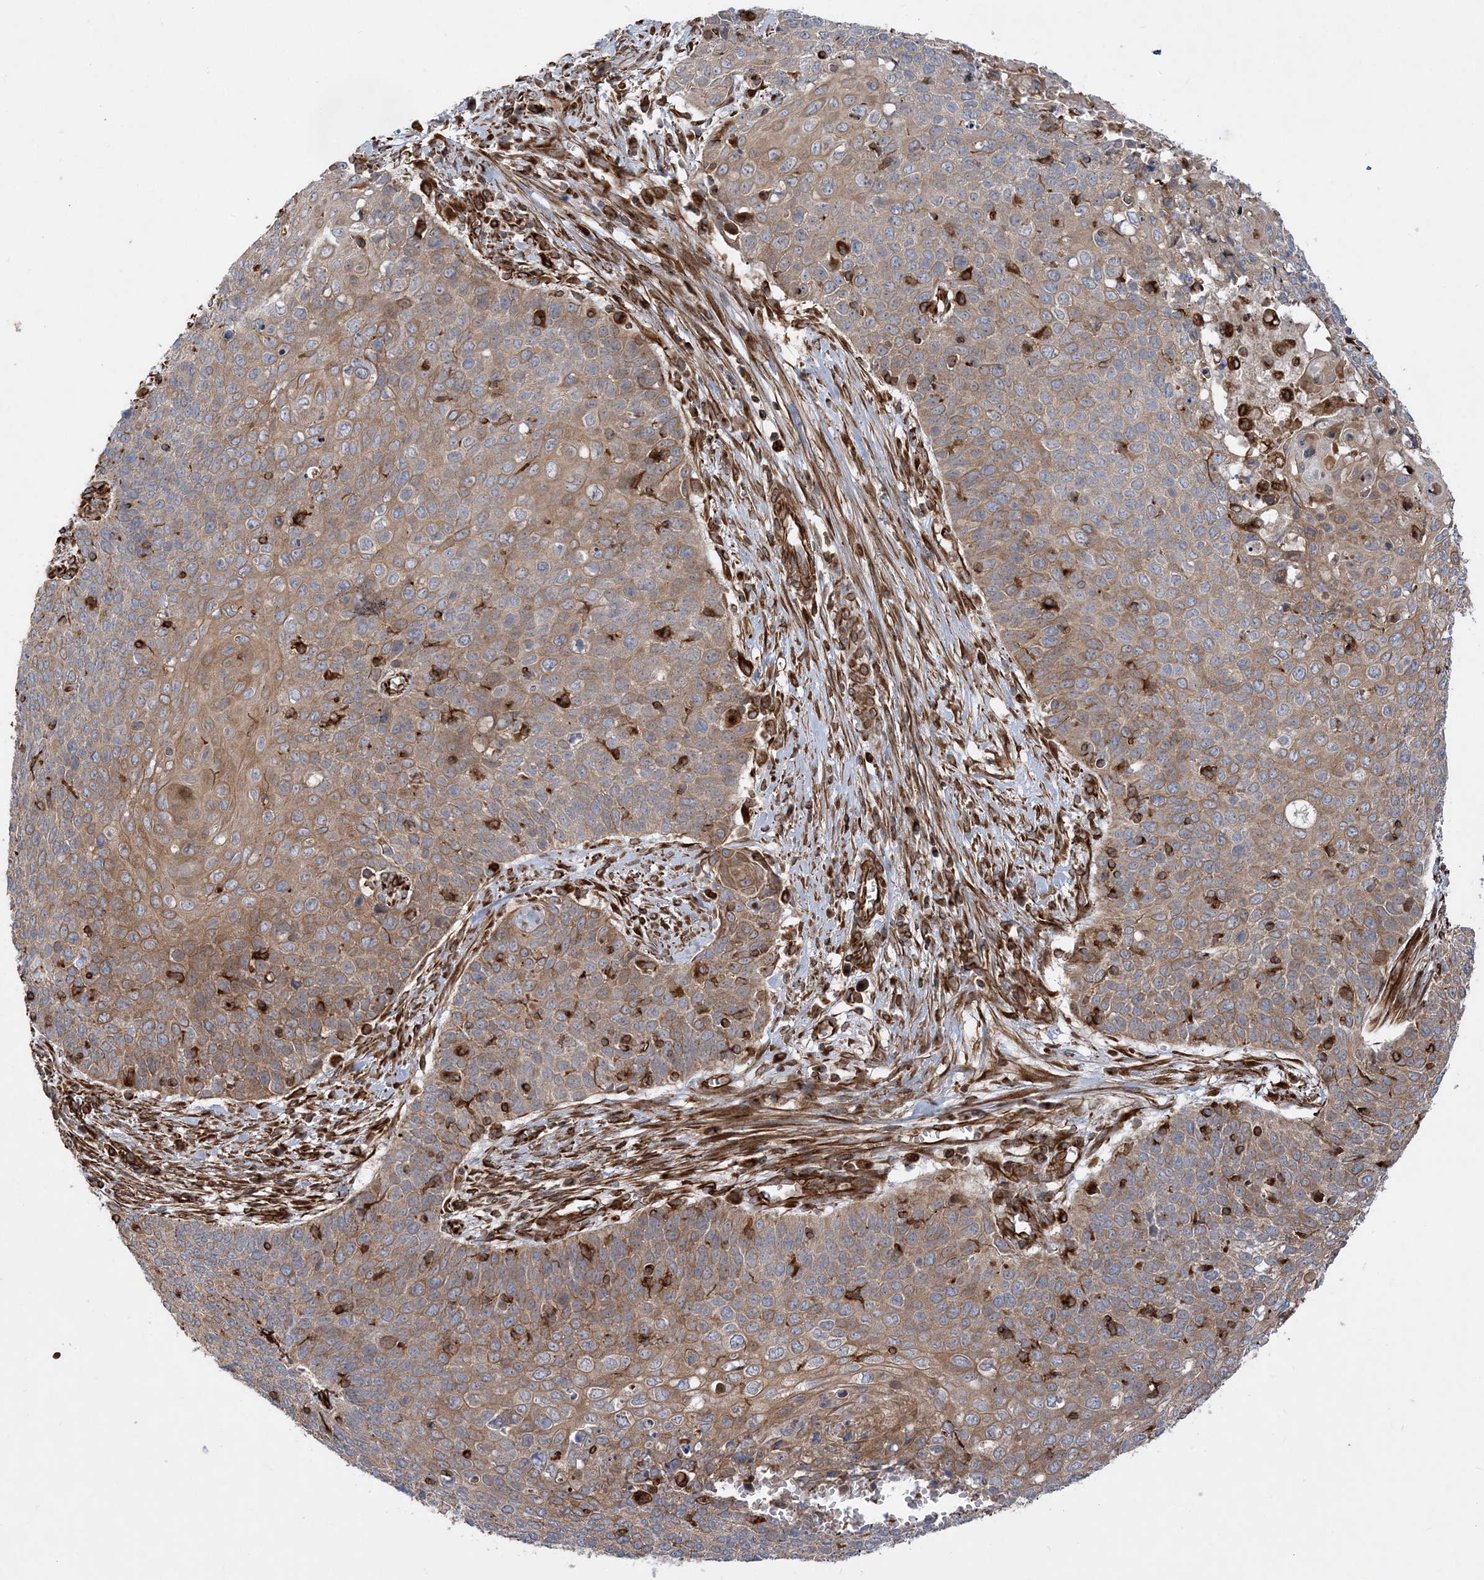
{"staining": {"intensity": "moderate", "quantity": ">75%", "location": "cytoplasmic/membranous"}, "tissue": "cervical cancer", "cell_type": "Tumor cells", "image_type": "cancer", "snomed": [{"axis": "morphology", "description": "Squamous cell carcinoma, NOS"}, {"axis": "topography", "description": "Cervix"}], "caption": "IHC histopathology image of cervical cancer stained for a protein (brown), which exhibits medium levels of moderate cytoplasmic/membranous positivity in approximately >75% of tumor cells.", "gene": "FAM114A2", "patient": {"sex": "female", "age": 39}}